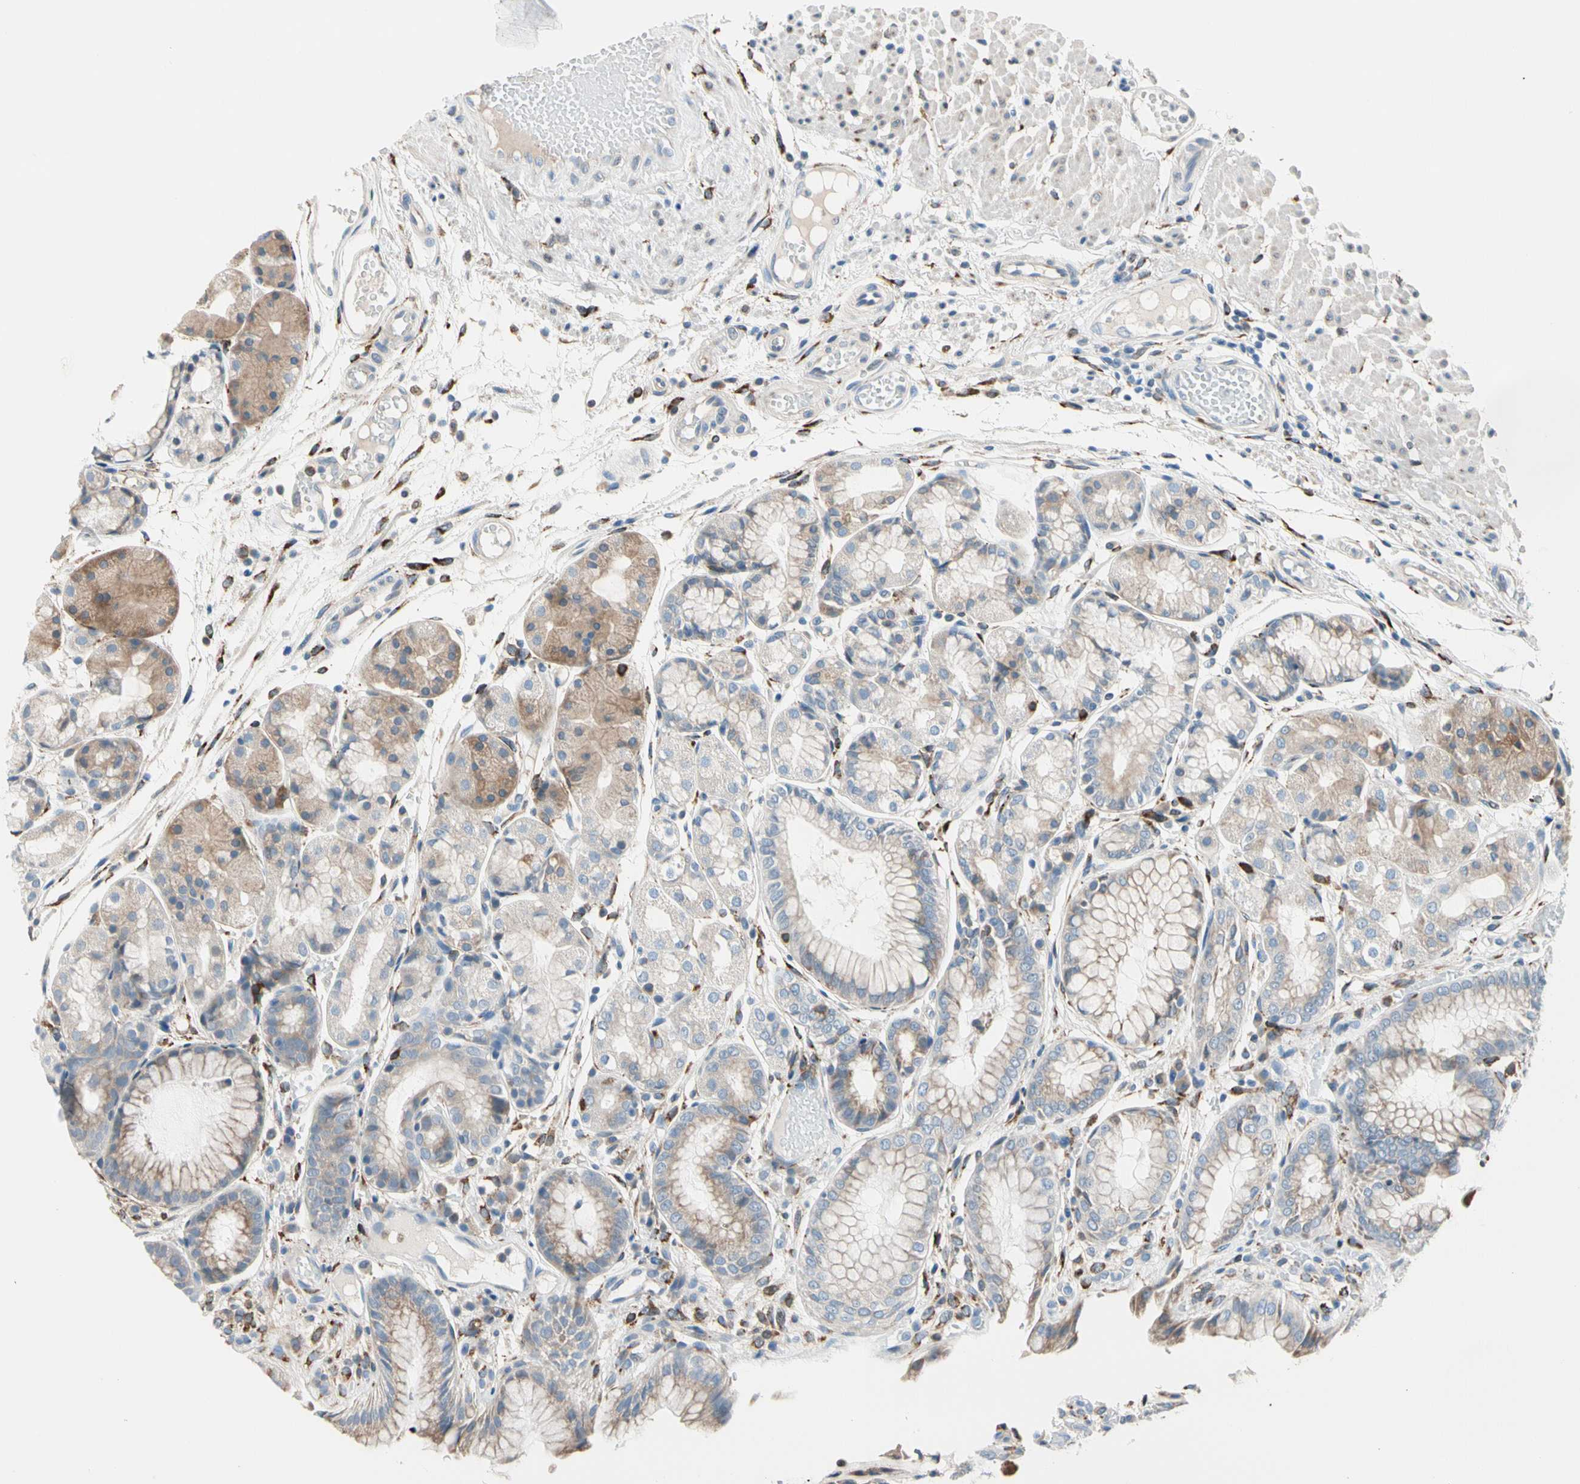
{"staining": {"intensity": "moderate", "quantity": "25%-75%", "location": "cytoplasmic/membranous"}, "tissue": "stomach", "cell_type": "Glandular cells", "image_type": "normal", "snomed": [{"axis": "morphology", "description": "Normal tissue, NOS"}, {"axis": "topography", "description": "Stomach, upper"}], "caption": "Protein analysis of benign stomach exhibits moderate cytoplasmic/membranous positivity in about 25%-75% of glandular cells.", "gene": "LRPAP1", "patient": {"sex": "male", "age": 72}}